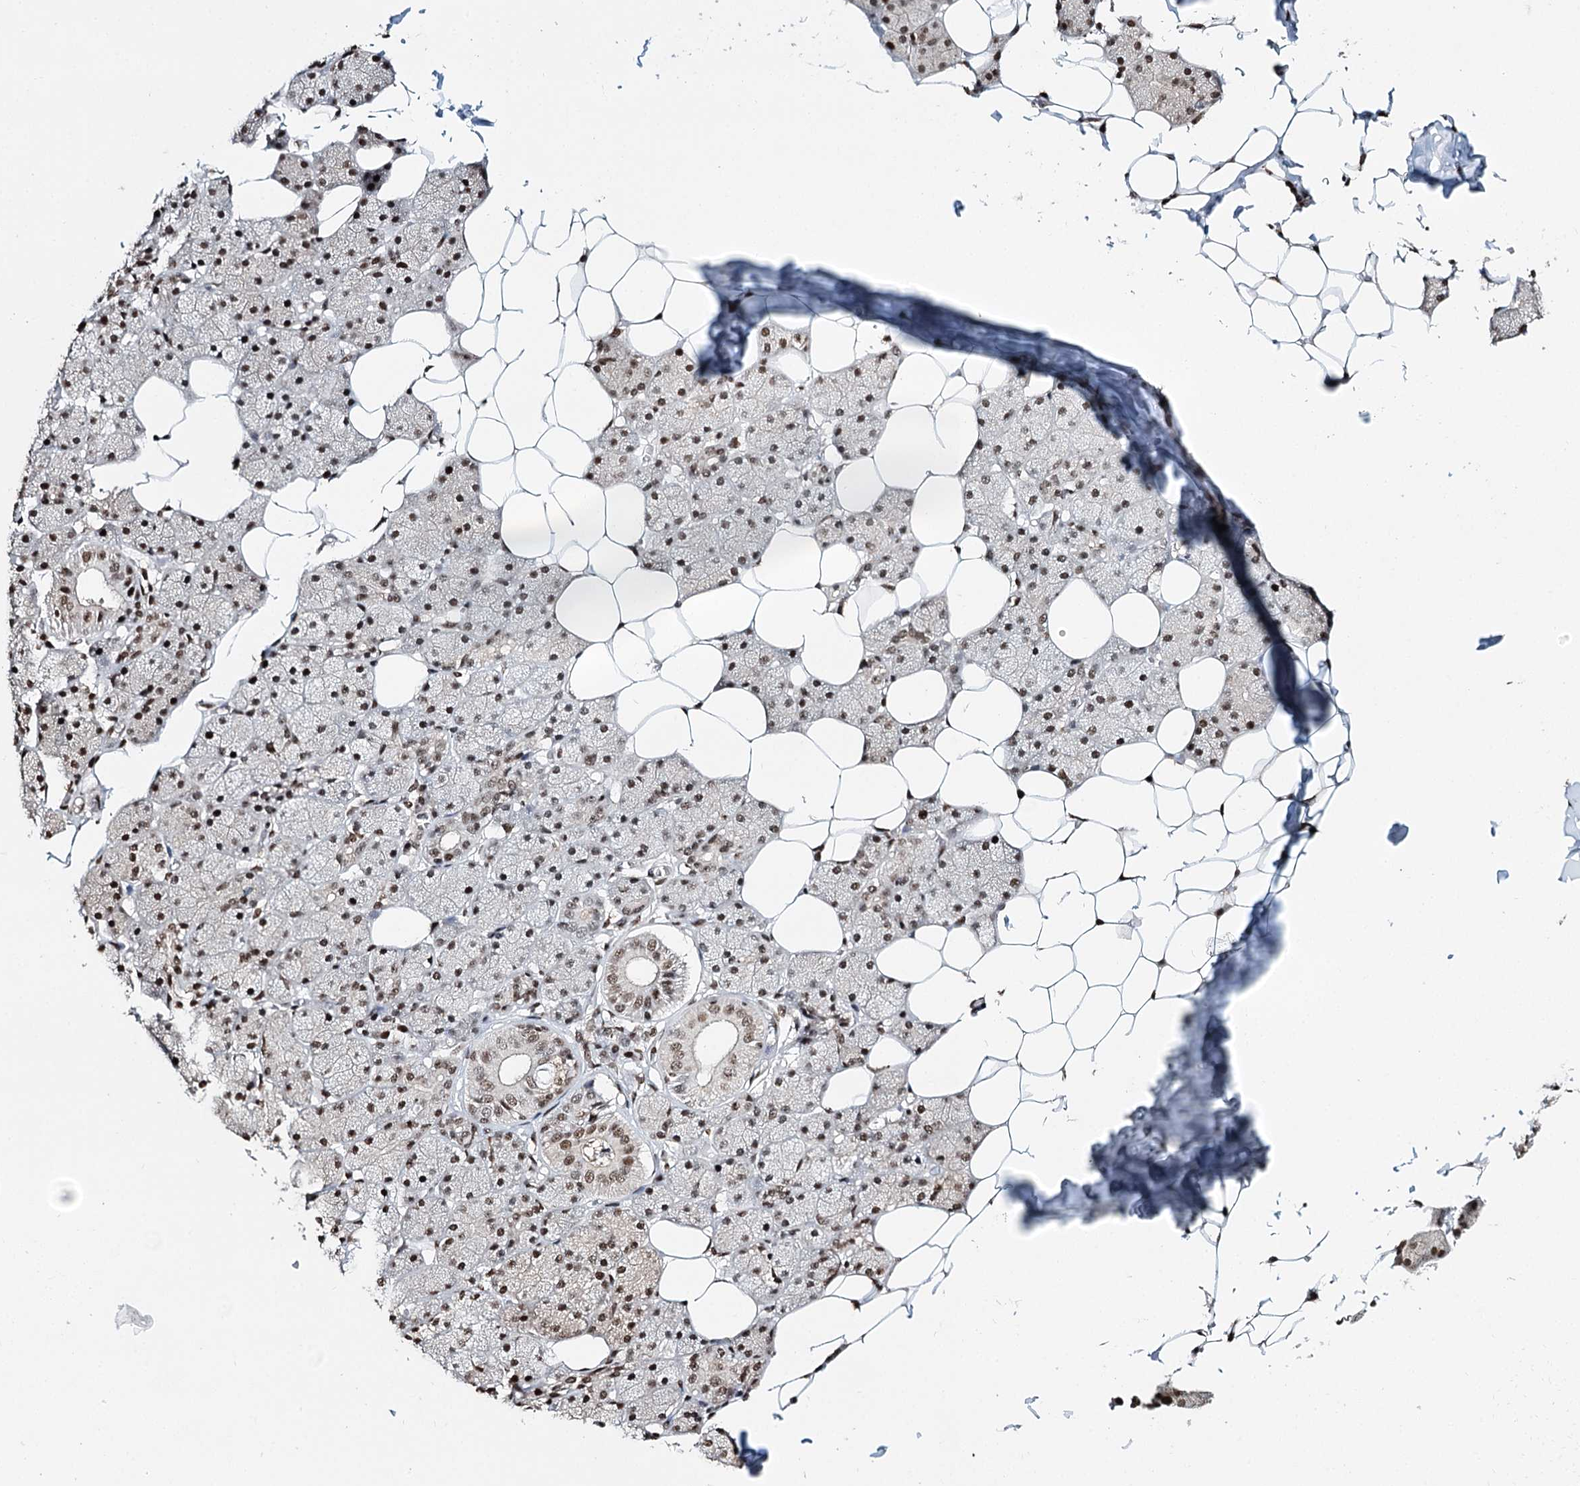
{"staining": {"intensity": "moderate", "quantity": ">75%", "location": "nuclear"}, "tissue": "salivary gland", "cell_type": "Glandular cells", "image_type": "normal", "snomed": [{"axis": "morphology", "description": "Normal tissue, NOS"}, {"axis": "topography", "description": "Salivary gland"}], "caption": "A photomicrograph of human salivary gland stained for a protein exhibits moderate nuclear brown staining in glandular cells. Immunohistochemistry (ihc) stains the protein of interest in brown and the nuclei are stained blue.", "gene": "RPS27A", "patient": {"sex": "female", "age": 33}}